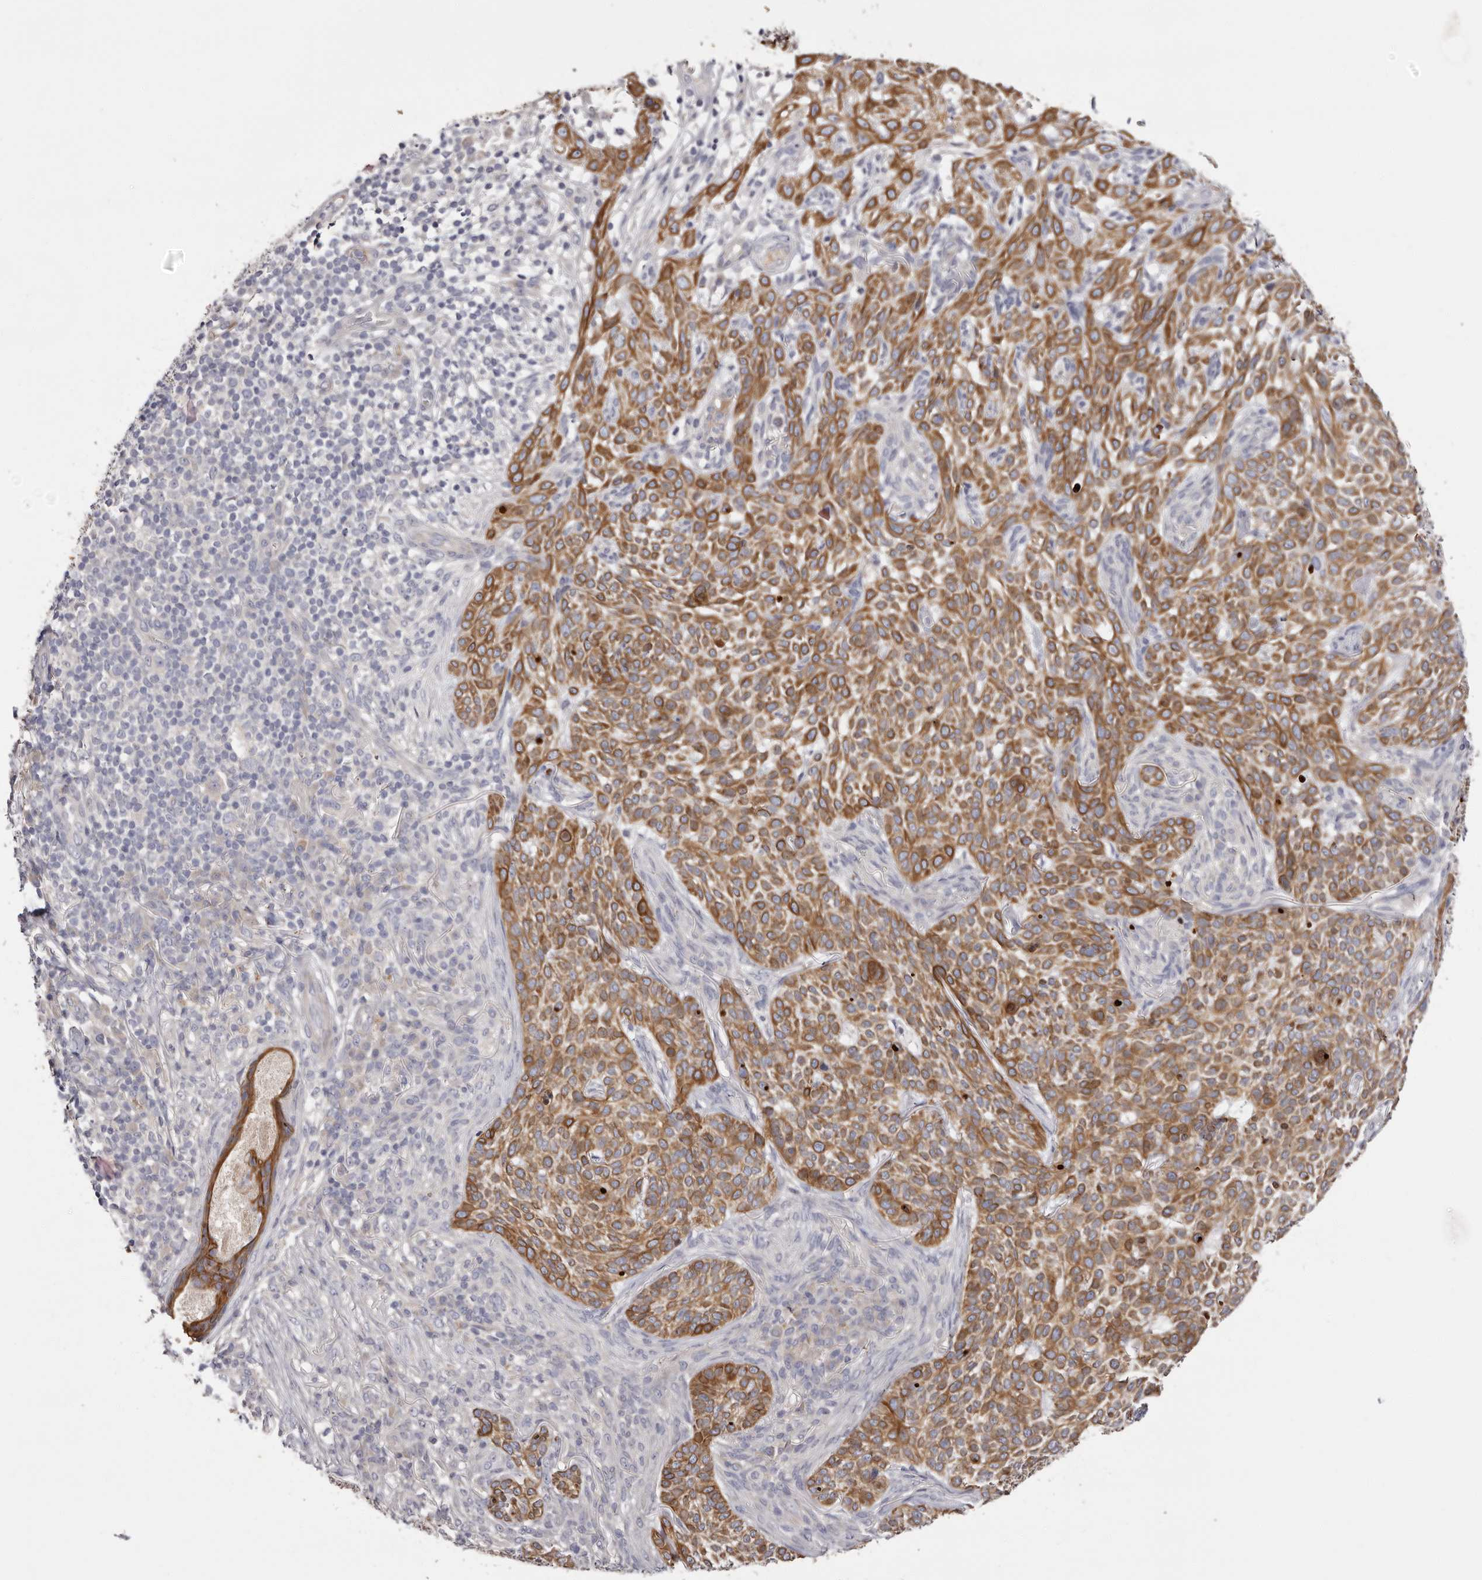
{"staining": {"intensity": "moderate", "quantity": ">75%", "location": "cytoplasmic/membranous"}, "tissue": "skin cancer", "cell_type": "Tumor cells", "image_type": "cancer", "snomed": [{"axis": "morphology", "description": "Basal cell carcinoma"}, {"axis": "topography", "description": "Skin"}], "caption": "An image showing moderate cytoplasmic/membranous staining in approximately >75% of tumor cells in skin cancer (basal cell carcinoma), as visualized by brown immunohistochemical staining.", "gene": "STK16", "patient": {"sex": "female", "age": 64}}